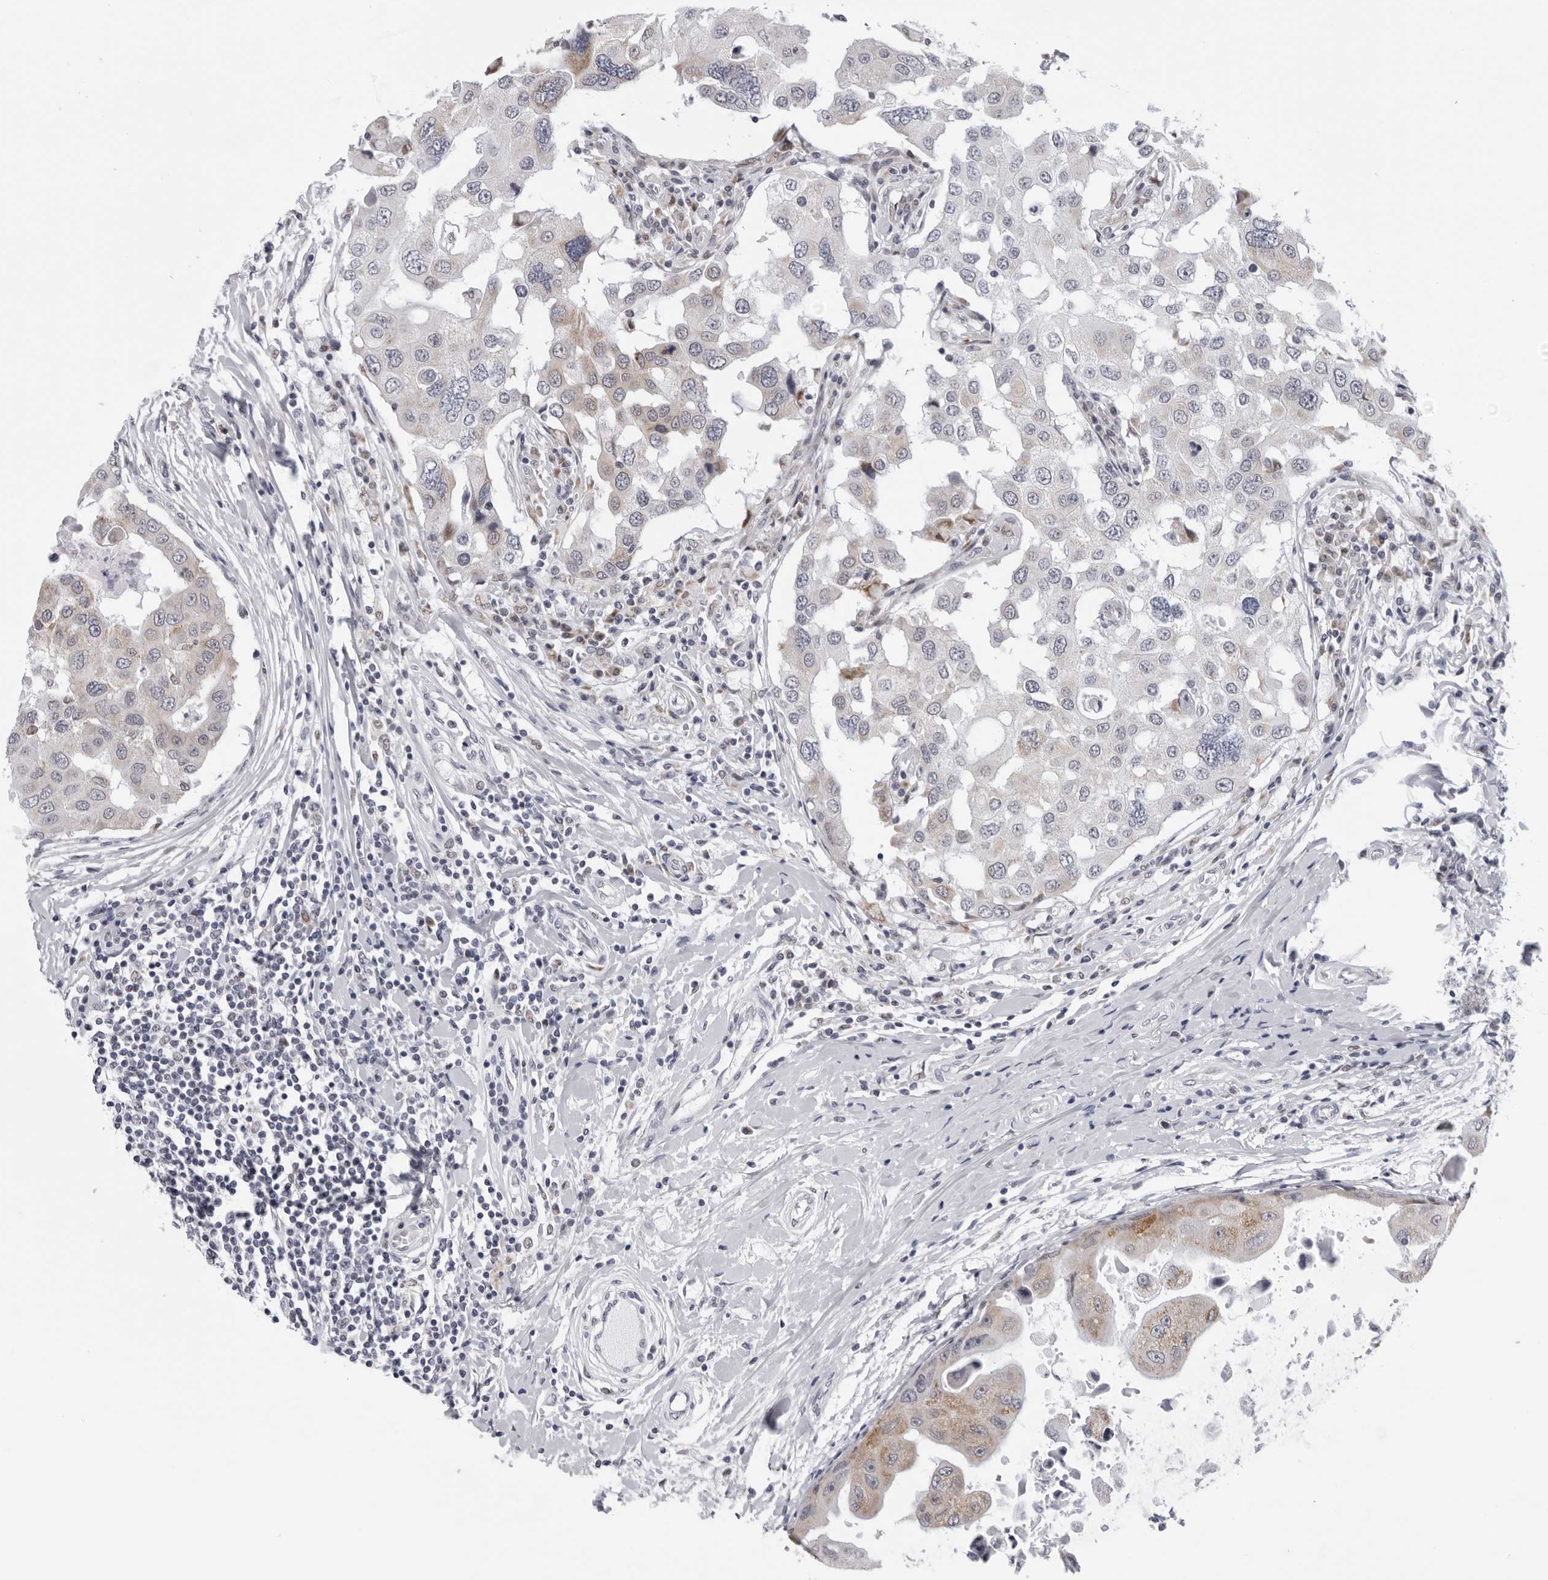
{"staining": {"intensity": "weak", "quantity": "<25%", "location": "cytoplasmic/membranous"}, "tissue": "breast cancer", "cell_type": "Tumor cells", "image_type": "cancer", "snomed": [{"axis": "morphology", "description": "Duct carcinoma"}, {"axis": "topography", "description": "Breast"}], "caption": "DAB (3,3'-diaminobenzidine) immunohistochemical staining of breast intraductal carcinoma shows no significant expression in tumor cells.", "gene": "CPT2", "patient": {"sex": "female", "age": 27}}